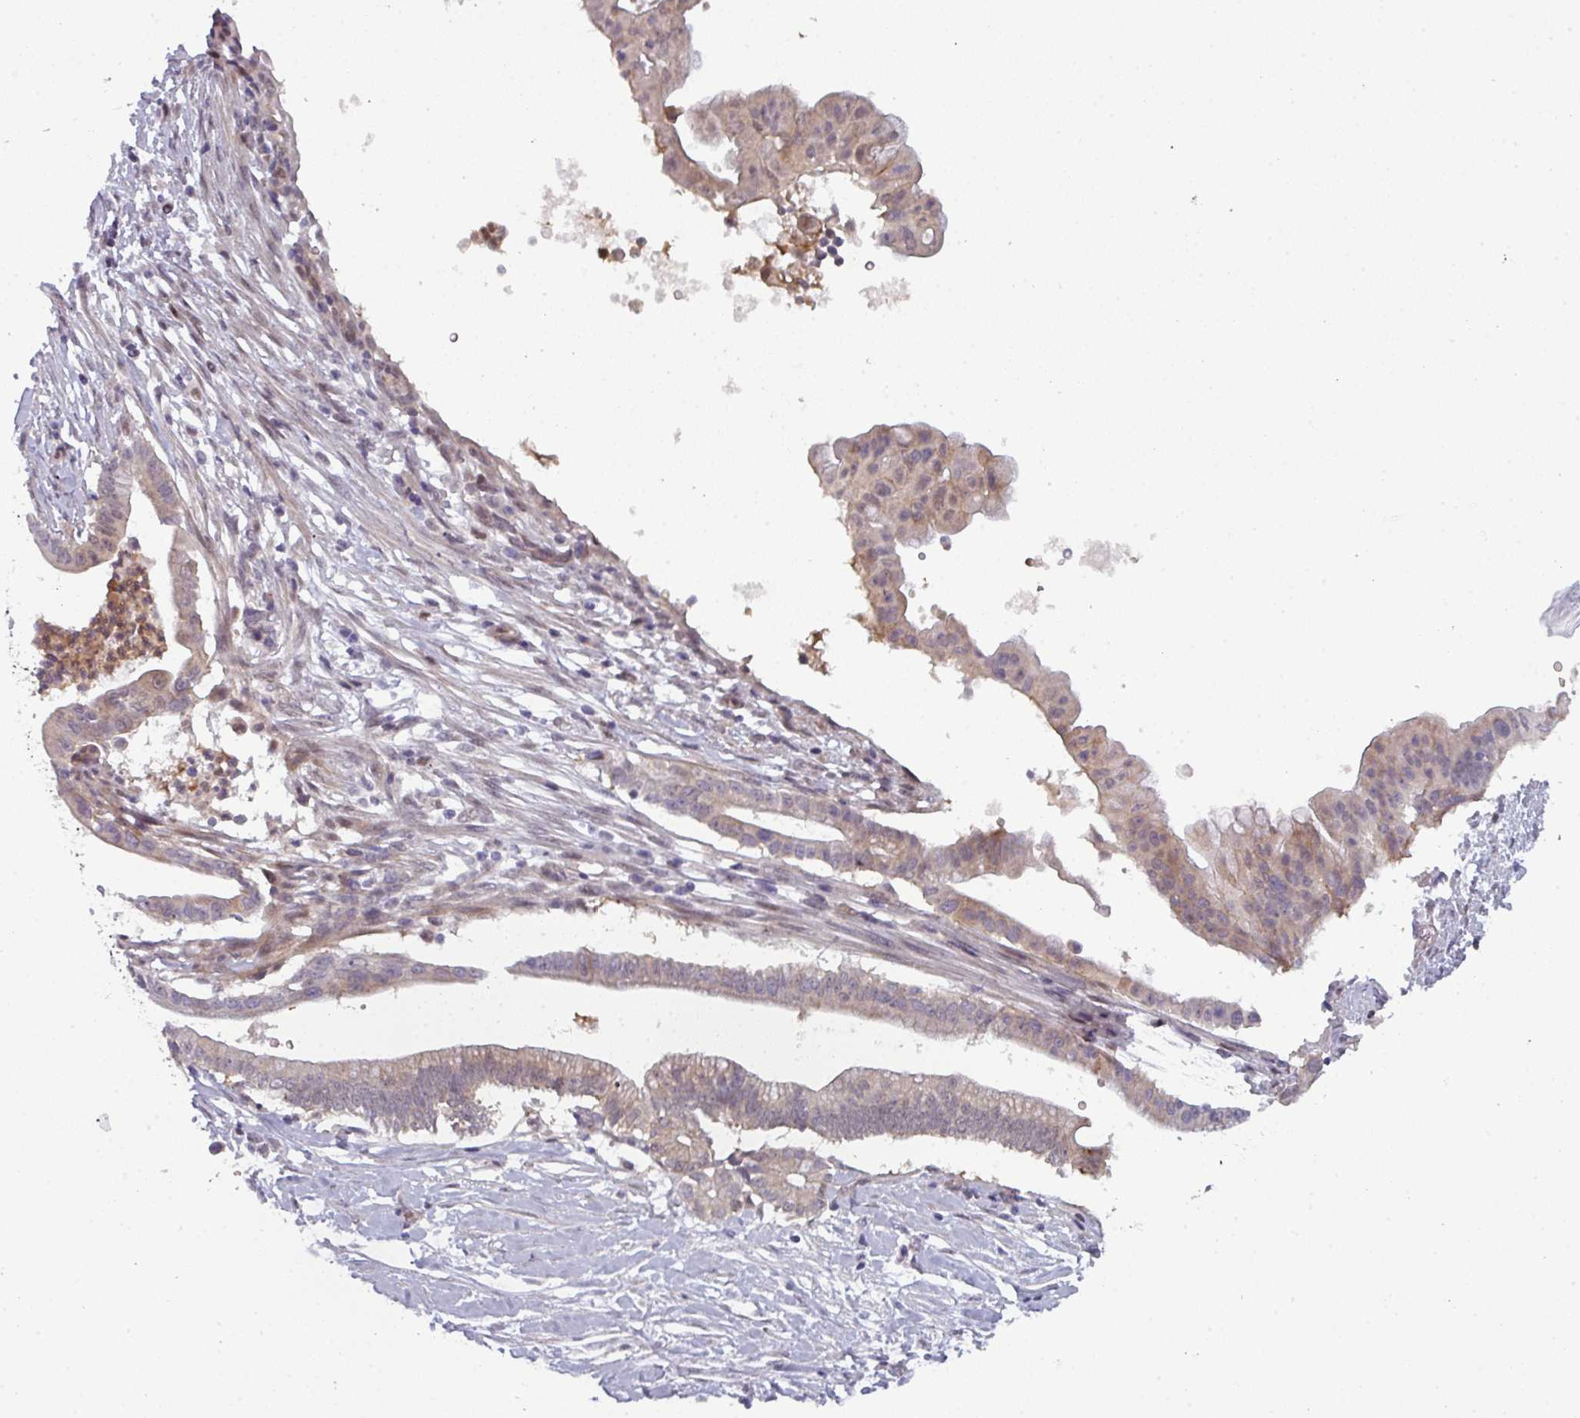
{"staining": {"intensity": "moderate", "quantity": "<25%", "location": "cytoplasmic/membranous,nuclear"}, "tissue": "pancreatic cancer", "cell_type": "Tumor cells", "image_type": "cancer", "snomed": [{"axis": "morphology", "description": "Adenocarcinoma, NOS"}, {"axis": "topography", "description": "Pancreas"}], "caption": "Pancreatic cancer (adenocarcinoma) was stained to show a protein in brown. There is low levels of moderate cytoplasmic/membranous and nuclear expression in about <25% of tumor cells.", "gene": "PRAMEF12", "patient": {"sex": "male", "age": 68}}